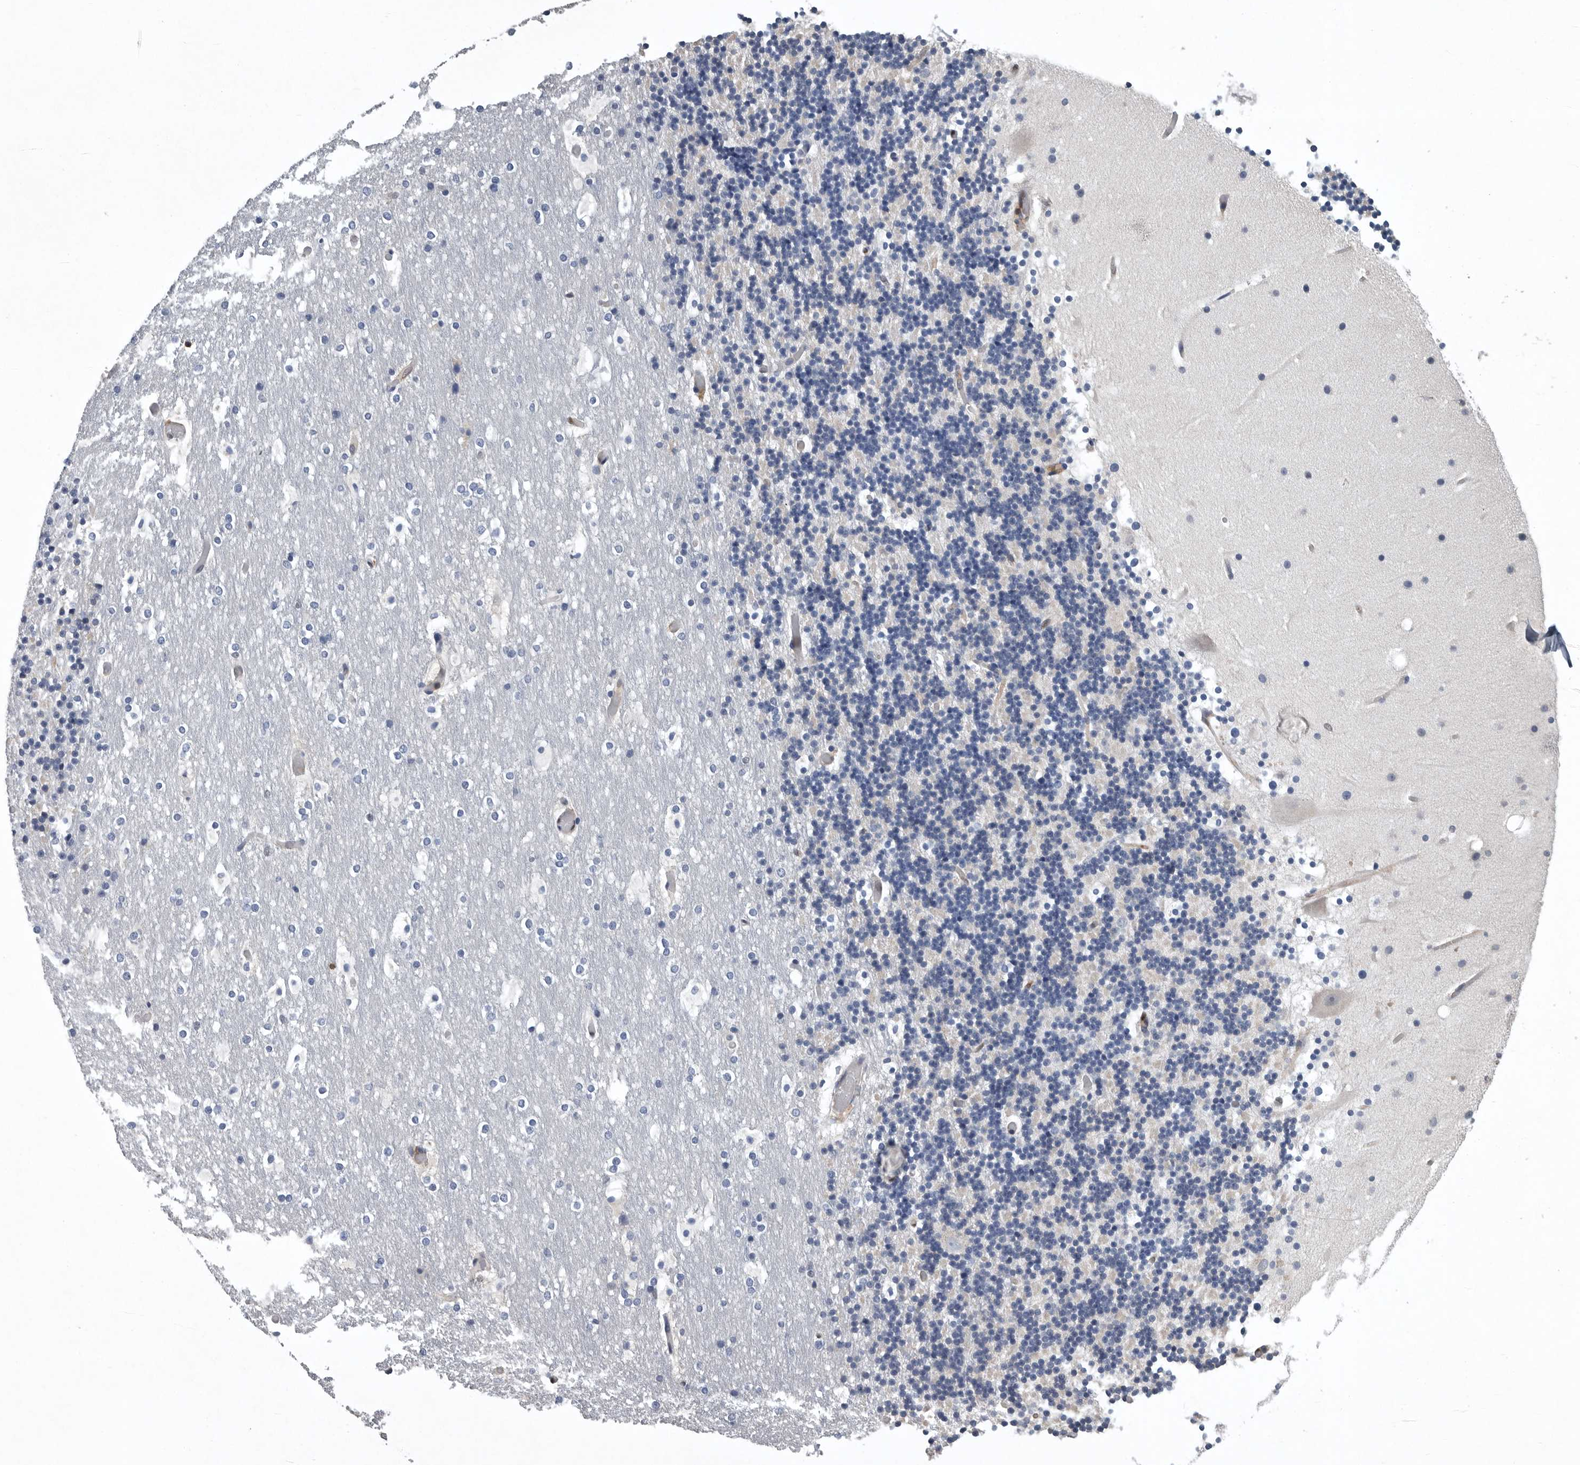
{"staining": {"intensity": "negative", "quantity": "none", "location": "none"}, "tissue": "cerebellum", "cell_type": "Cells in granular layer", "image_type": "normal", "snomed": [{"axis": "morphology", "description": "Normal tissue, NOS"}, {"axis": "topography", "description": "Cerebellum"}], "caption": "Immunohistochemical staining of benign human cerebellum demonstrates no significant staining in cells in granular layer. (DAB (3,3'-diaminobenzidine) IHC, high magnification).", "gene": "PDCD4", "patient": {"sex": "male", "age": 57}}